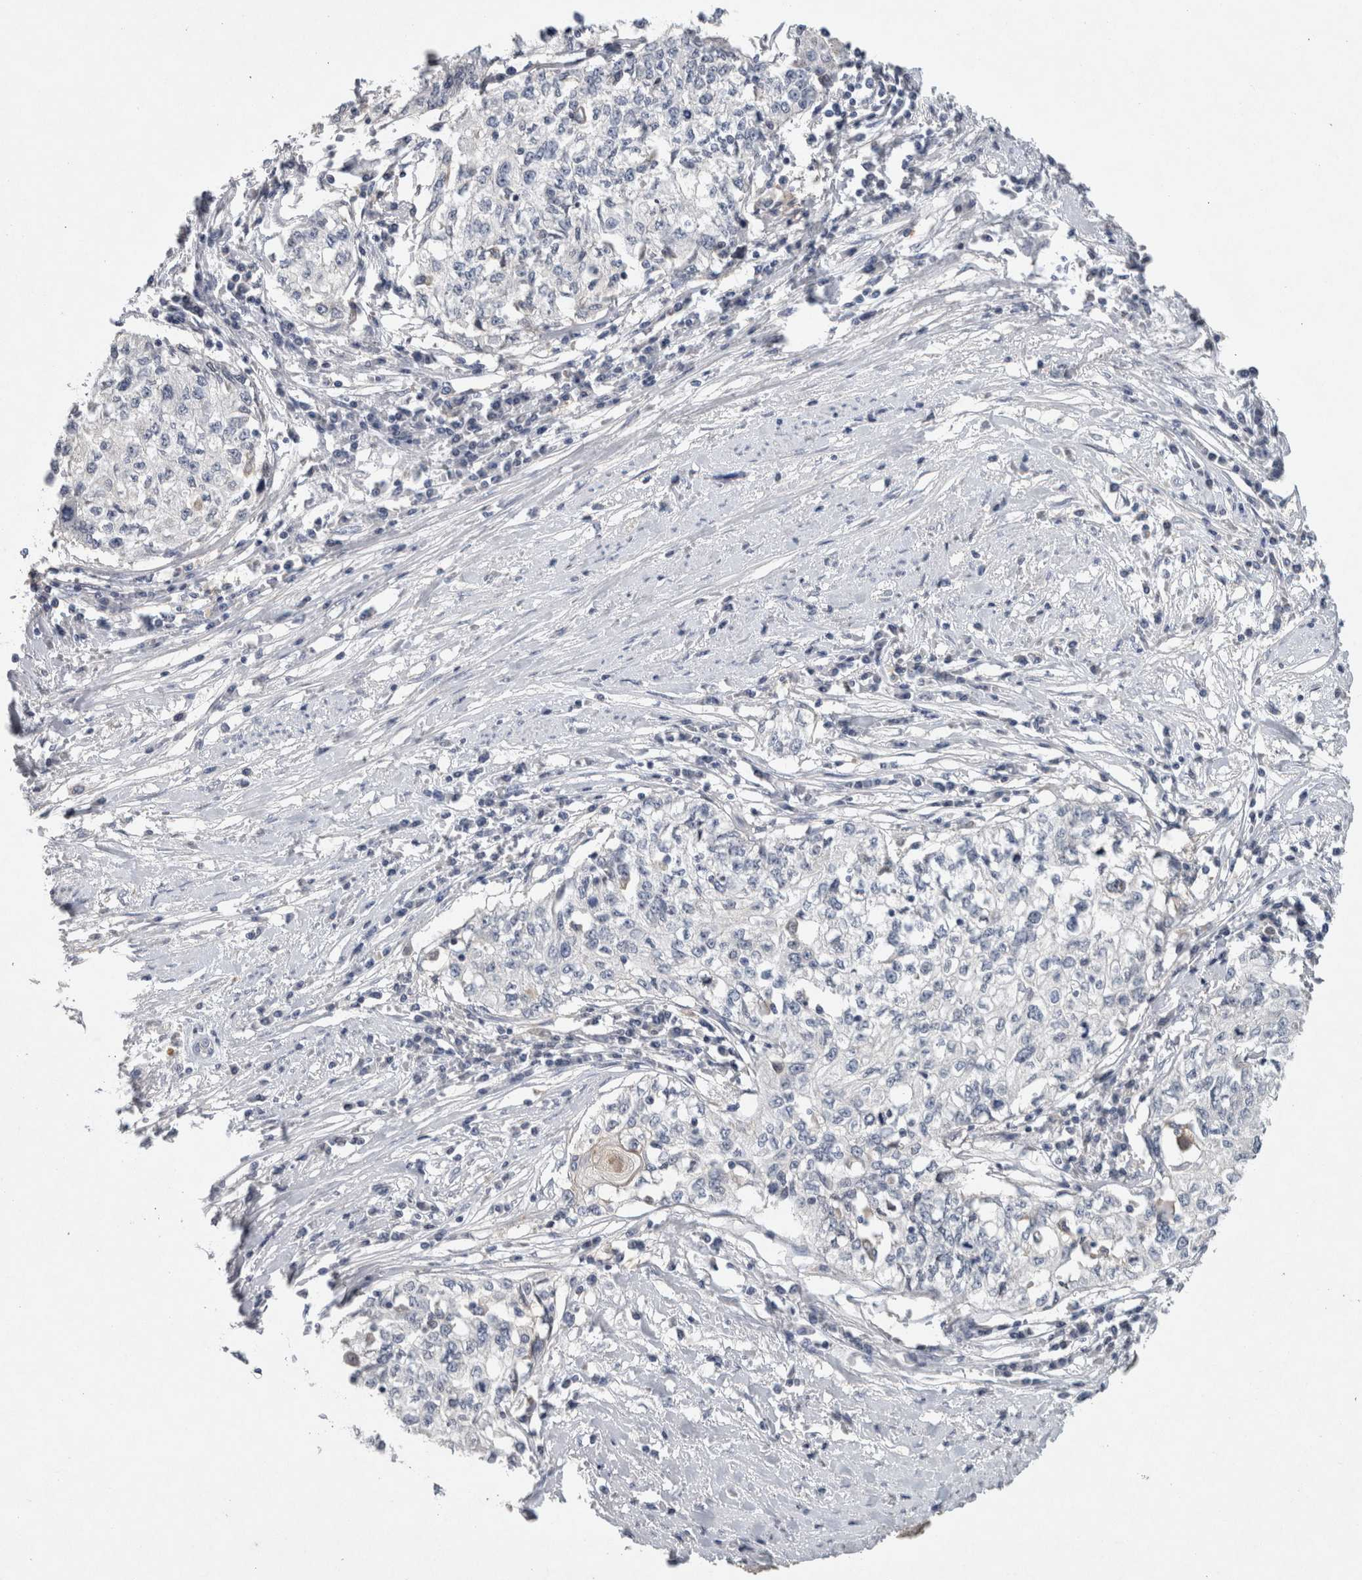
{"staining": {"intensity": "negative", "quantity": "none", "location": "none"}, "tissue": "cervical cancer", "cell_type": "Tumor cells", "image_type": "cancer", "snomed": [{"axis": "morphology", "description": "Squamous cell carcinoma, NOS"}, {"axis": "topography", "description": "Cervix"}], "caption": "A high-resolution micrograph shows immunohistochemistry (IHC) staining of cervical cancer (squamous cell carcinoma), which displays no significant expression in tumor cells. (Immunohistochemistry (ihc), brightfield microscopy, high magnification).", "gene": "HEXD", "patient": {"sex": "female", "age": 57}}